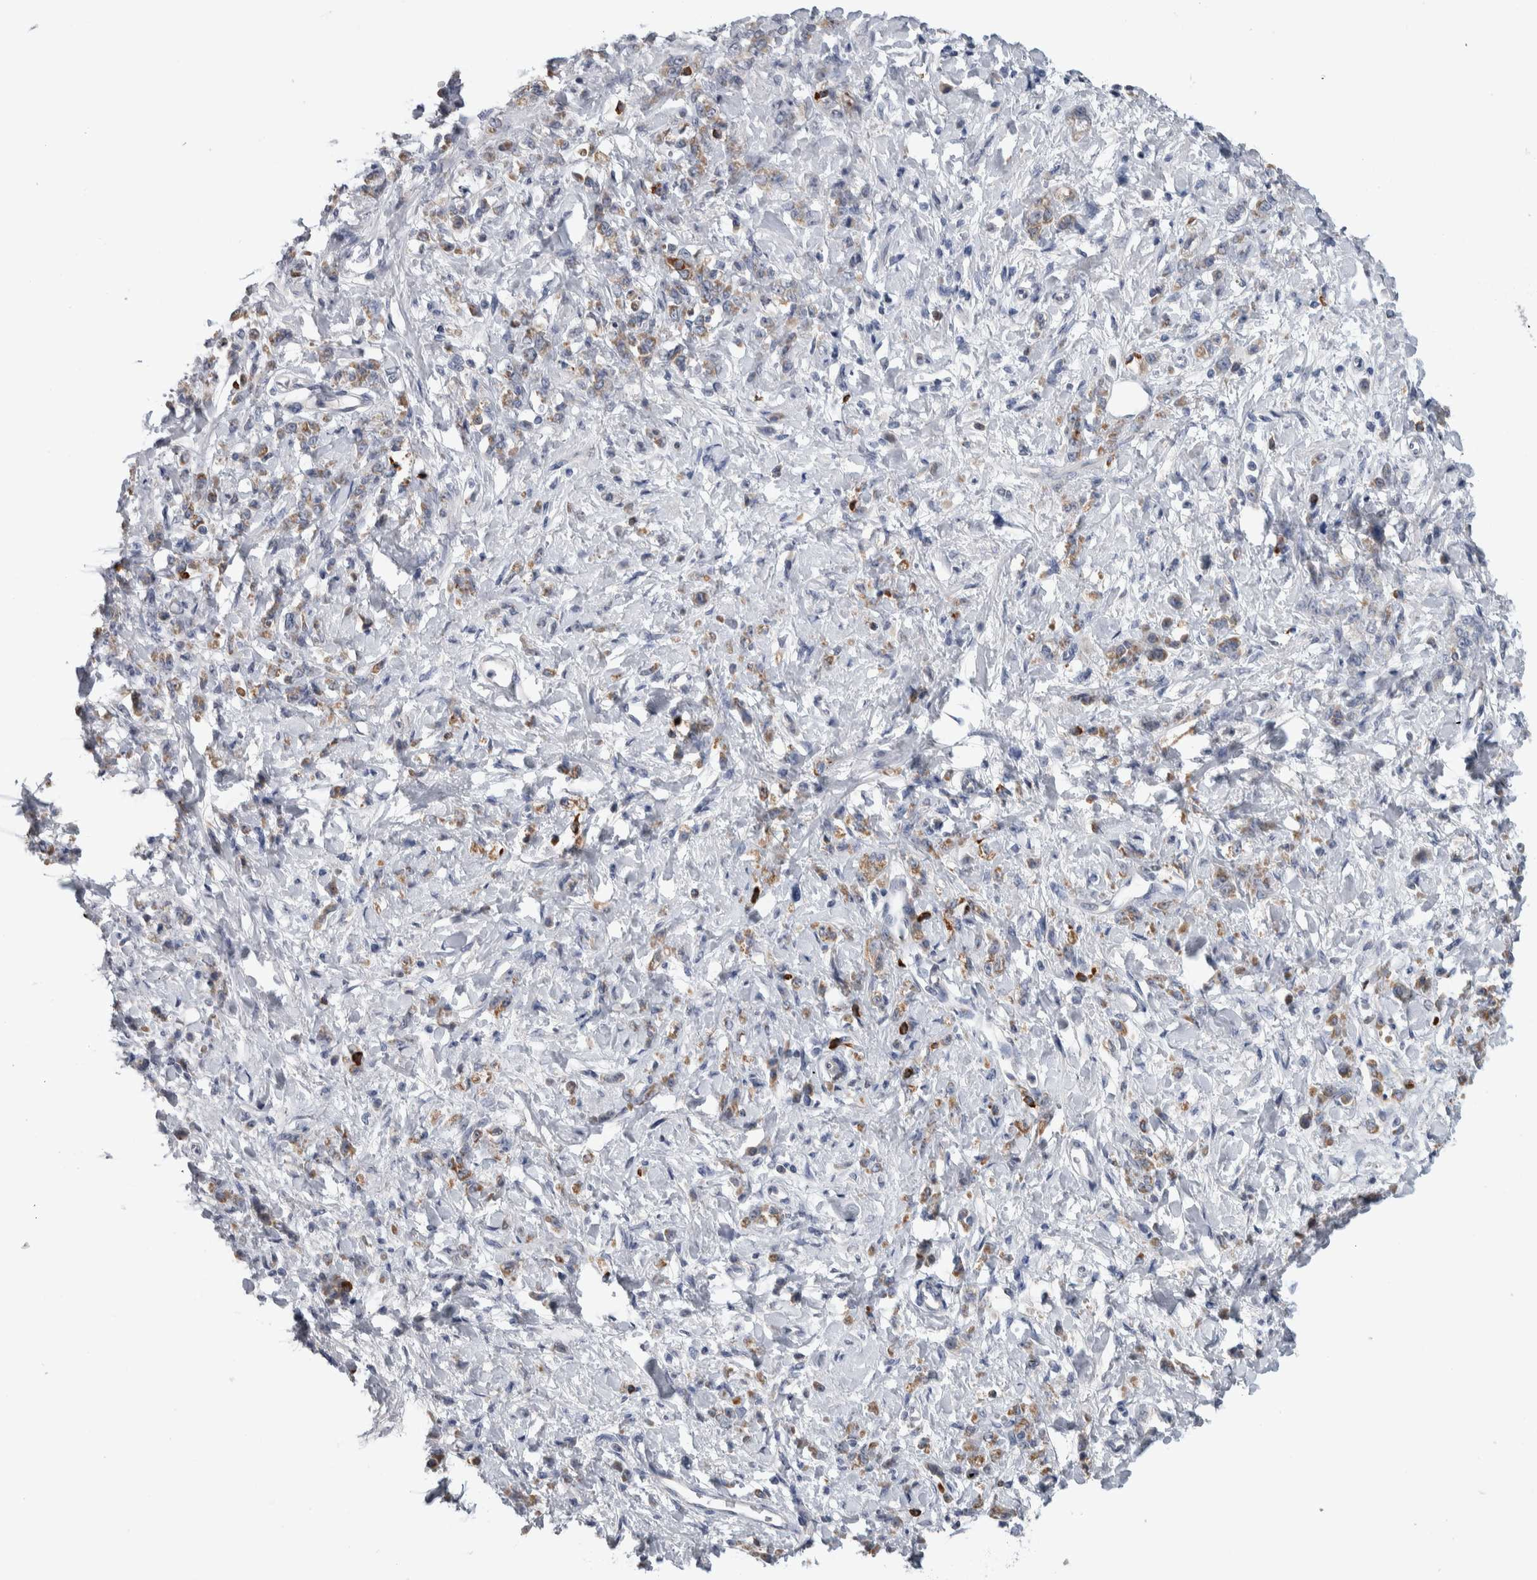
{"staining": {"intensity": "weak", "quantity": "25%-75%", "location": "cytoplasmic/membranous"}, "tissue": "stomach cancer", "cell_type": "Tumor cells", "image_type": "cancer", "snomed": [{"axis": "morphology", "description": "Normal tissue, NOS"}, {"axis": "morphology", "description": "Adenocarcinoma, NOS"}, {"axis": "topography", "description": "Stomach"}], "caption": "This is an image of immunohistochemistry (IHC) staining of stomach adenocarcinoma, which shows weak staining in the cytoplasmic/membranous of tumor cells.", "gene": "IBTK", "patient": {"sex": "male", "age": 82}}